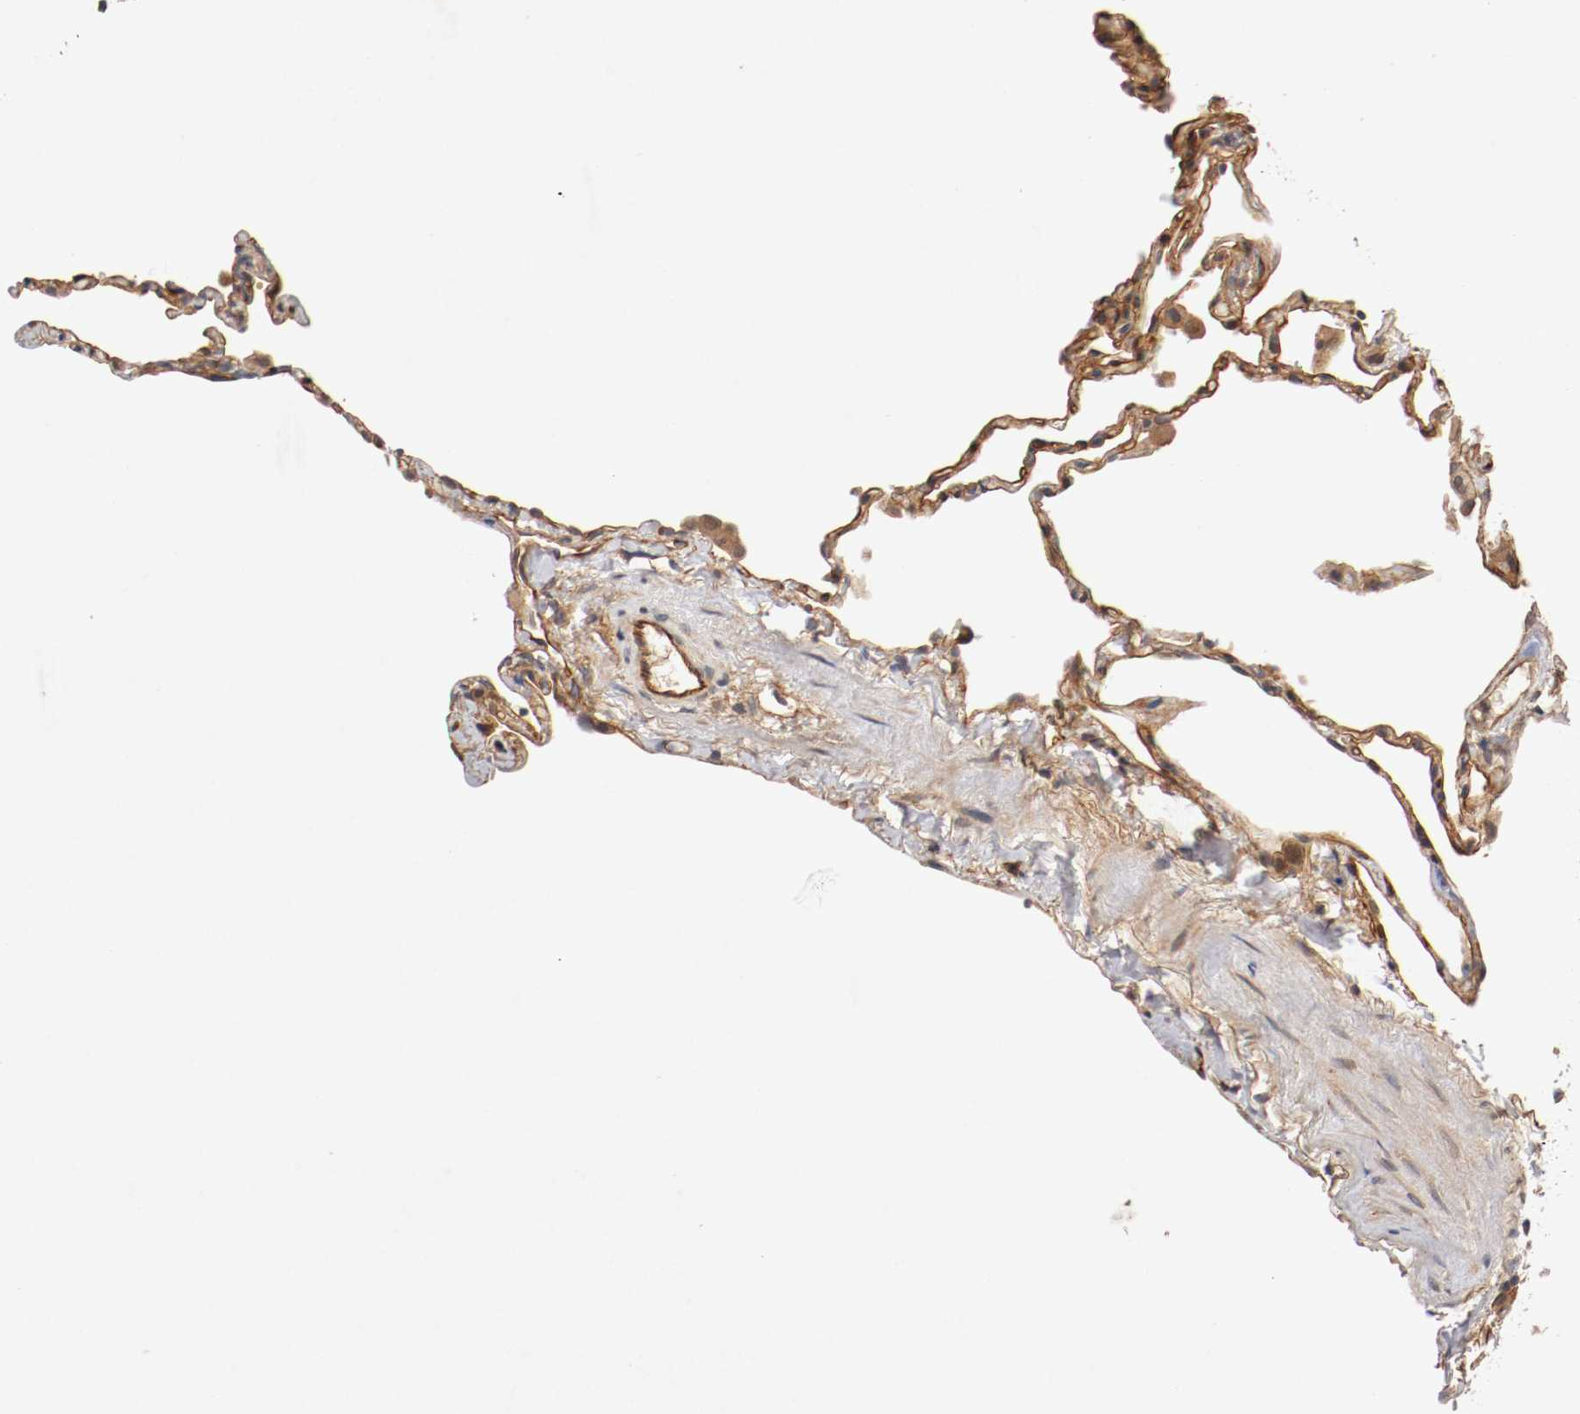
{"staining": {"intensity": "strong", "quantity": ">75%", "location": "cytoplasmic/membranous"}, "tissue": "lung", "cell_type": "Alveolar cells", "image_type": "normal", "snomed": [{"axis": "morphology", "description": "Normal tissue, NOS"}, {"axis": "topography", "description": "Lung"}], "caption": "IHC of unremarkable human lung displays high levels of strong cytoplasmic/membranous staining in approximately >75% of alveolar cells. Nuclei are stained in blue.", "gene": "TYK2", "patient": {"sex": "male", "age": 59}}